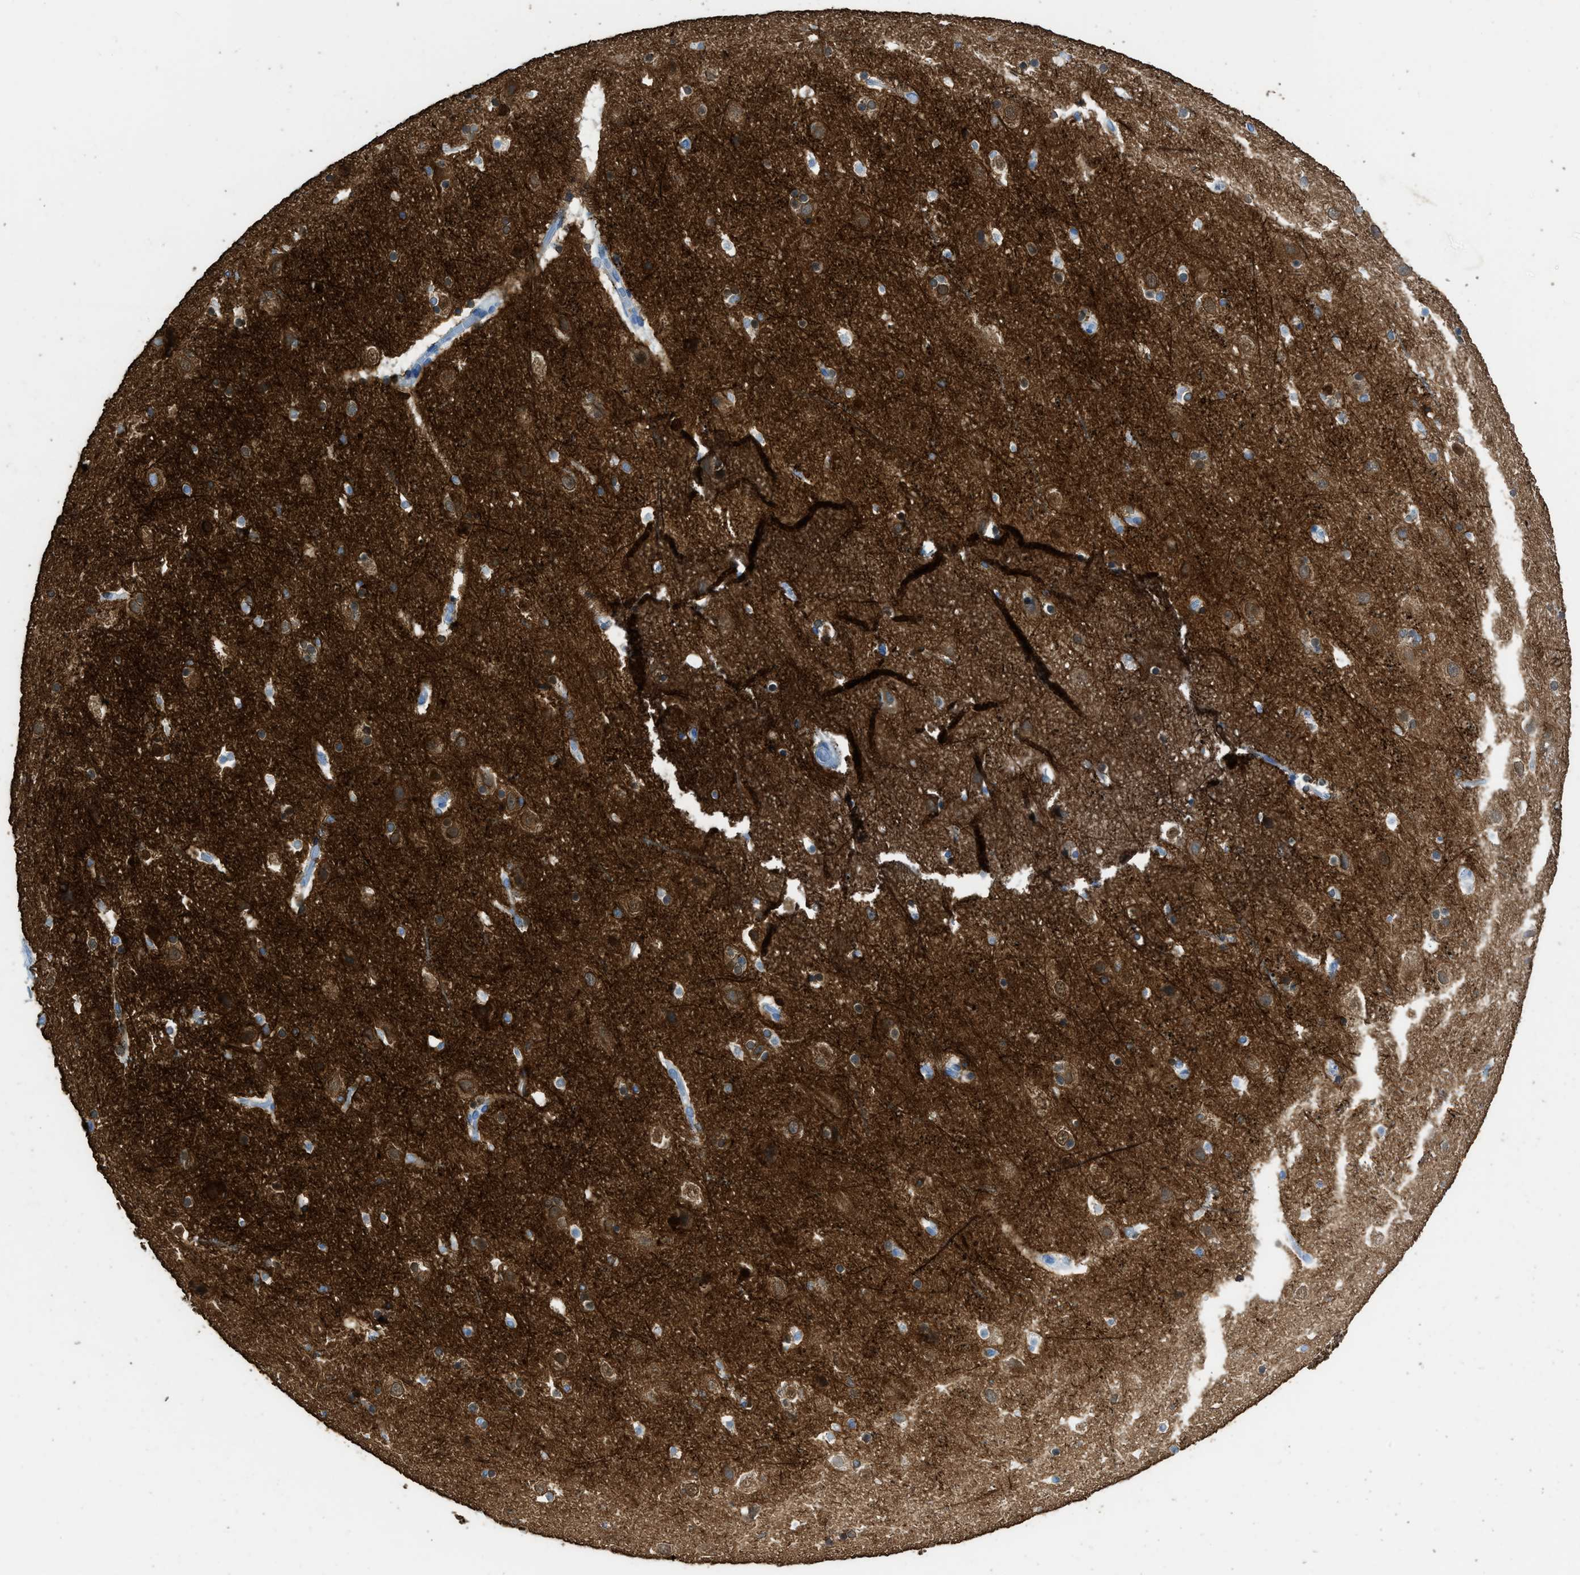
{"staining": {"intensity": "negative", "quantity": "none", "location": "none"}, "tissue": "cerebral cortex", "cell_type": "Endothelial cells", "image_type": "normal", "snomed": [{"axis": "morphology", "description": "Normal tissue, NOS"}, {"axis": "topography", "description": "Cerebral cortex"}], "caption": "This histopathology image is of unremarkable cerebral cortex stained with immunohistochemistry to label a protein in brown with the nuclei are counter-stained blue. There is no expression in endothelial cells. Nuclei are stained in blue.", "gene": "FAIM2", "patient": {"sex": "male", "age": 45}}